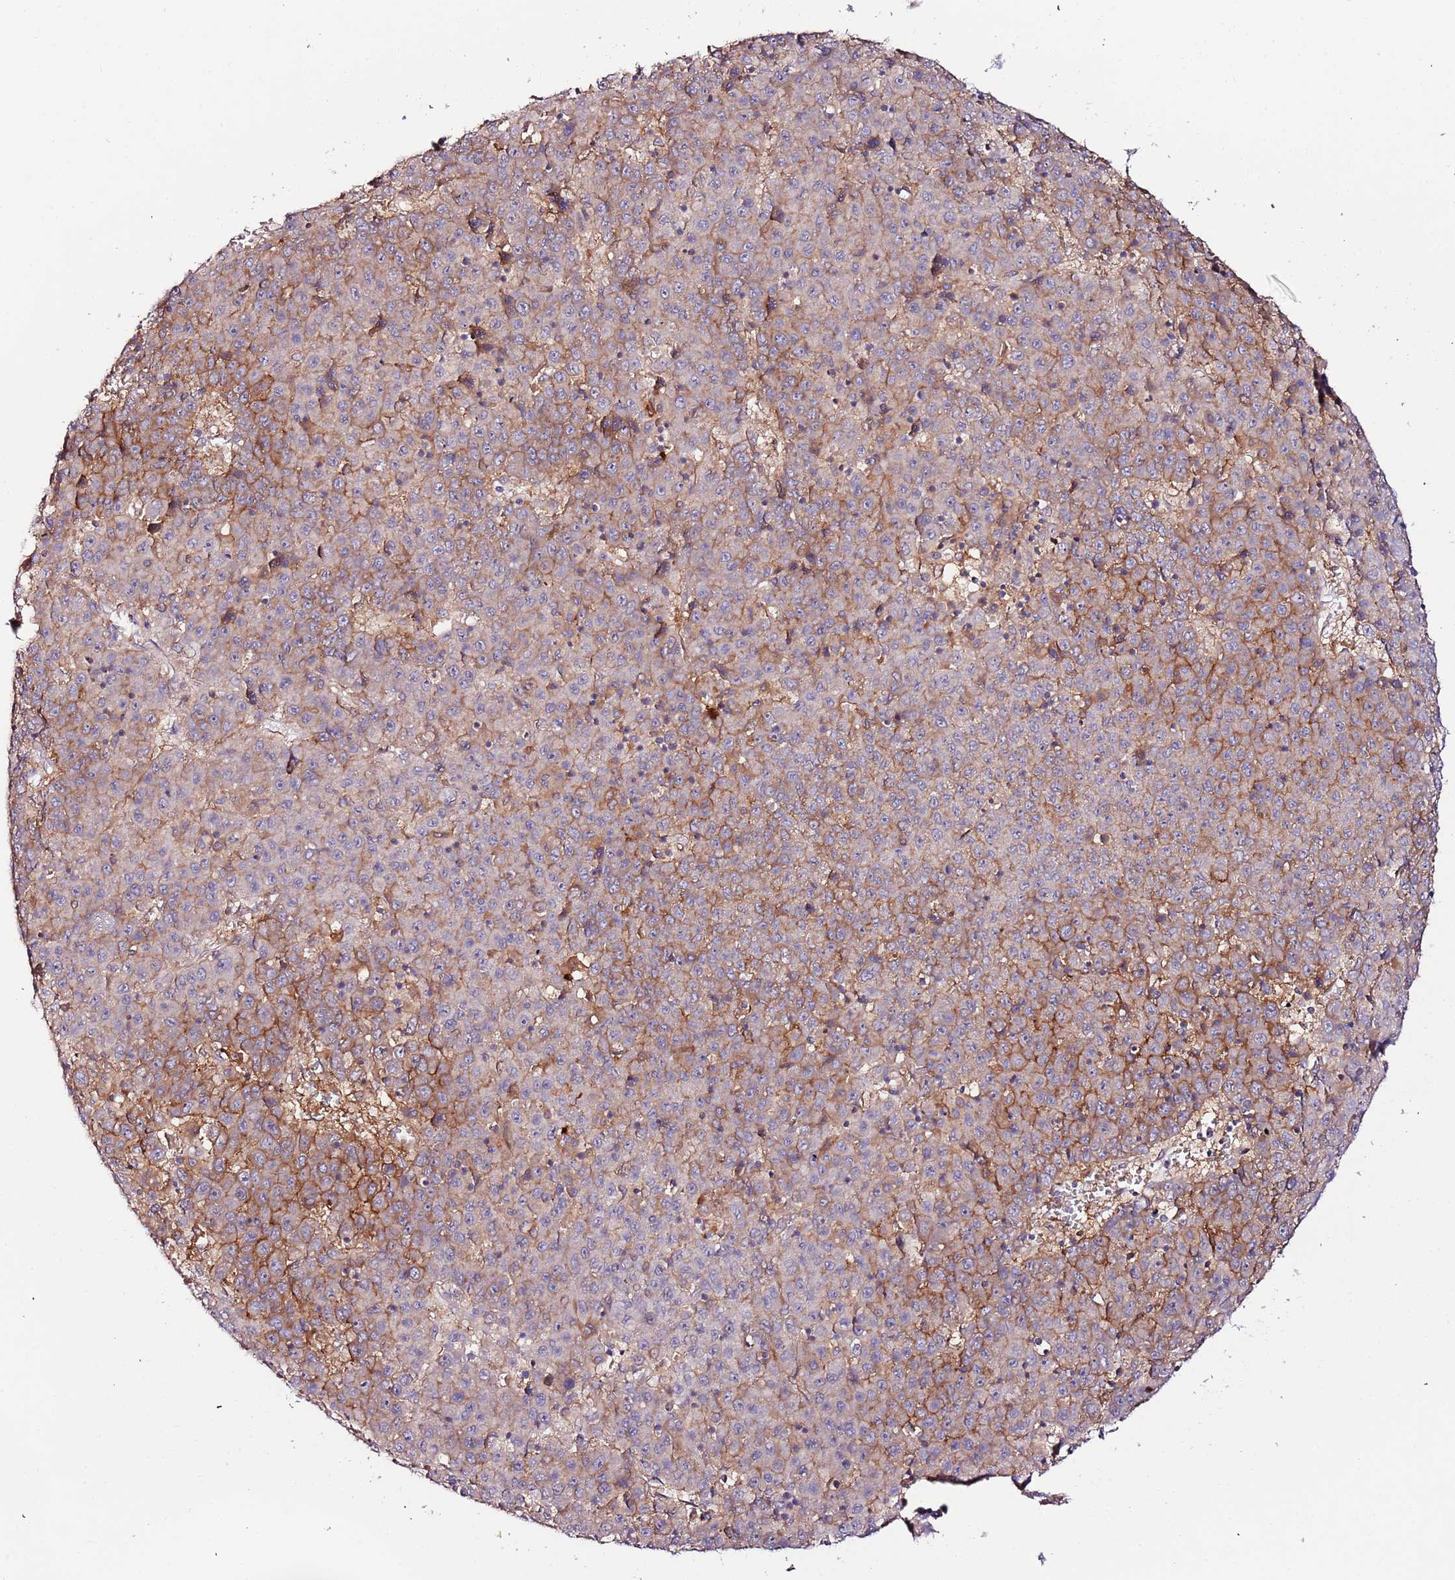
{"staining": {"intensity": "strong", "quantity": "25%-75%", "location": "cytoplasmic/membranous"}, "tissue": "liver cancer", "cell_type": "Tumor cells", "image_type": "cancer", "snomed": [{"axis": "morphology", "description": "Carcinoma, Hepatocellular, NOS"}, {"axis": "topography", "description": "Liver"}], "caption": "This micrograph displays hepatocellular carcinoma (liver) stained with immunohistochemistry to label a protein in brown. The cytoplasmic/membranous of tumor cells show strong positivity for the protein. Nuclei are counter-stained blue.", "gene": "FLVCR1", "patient": {"sex": "female", "age": 53}}